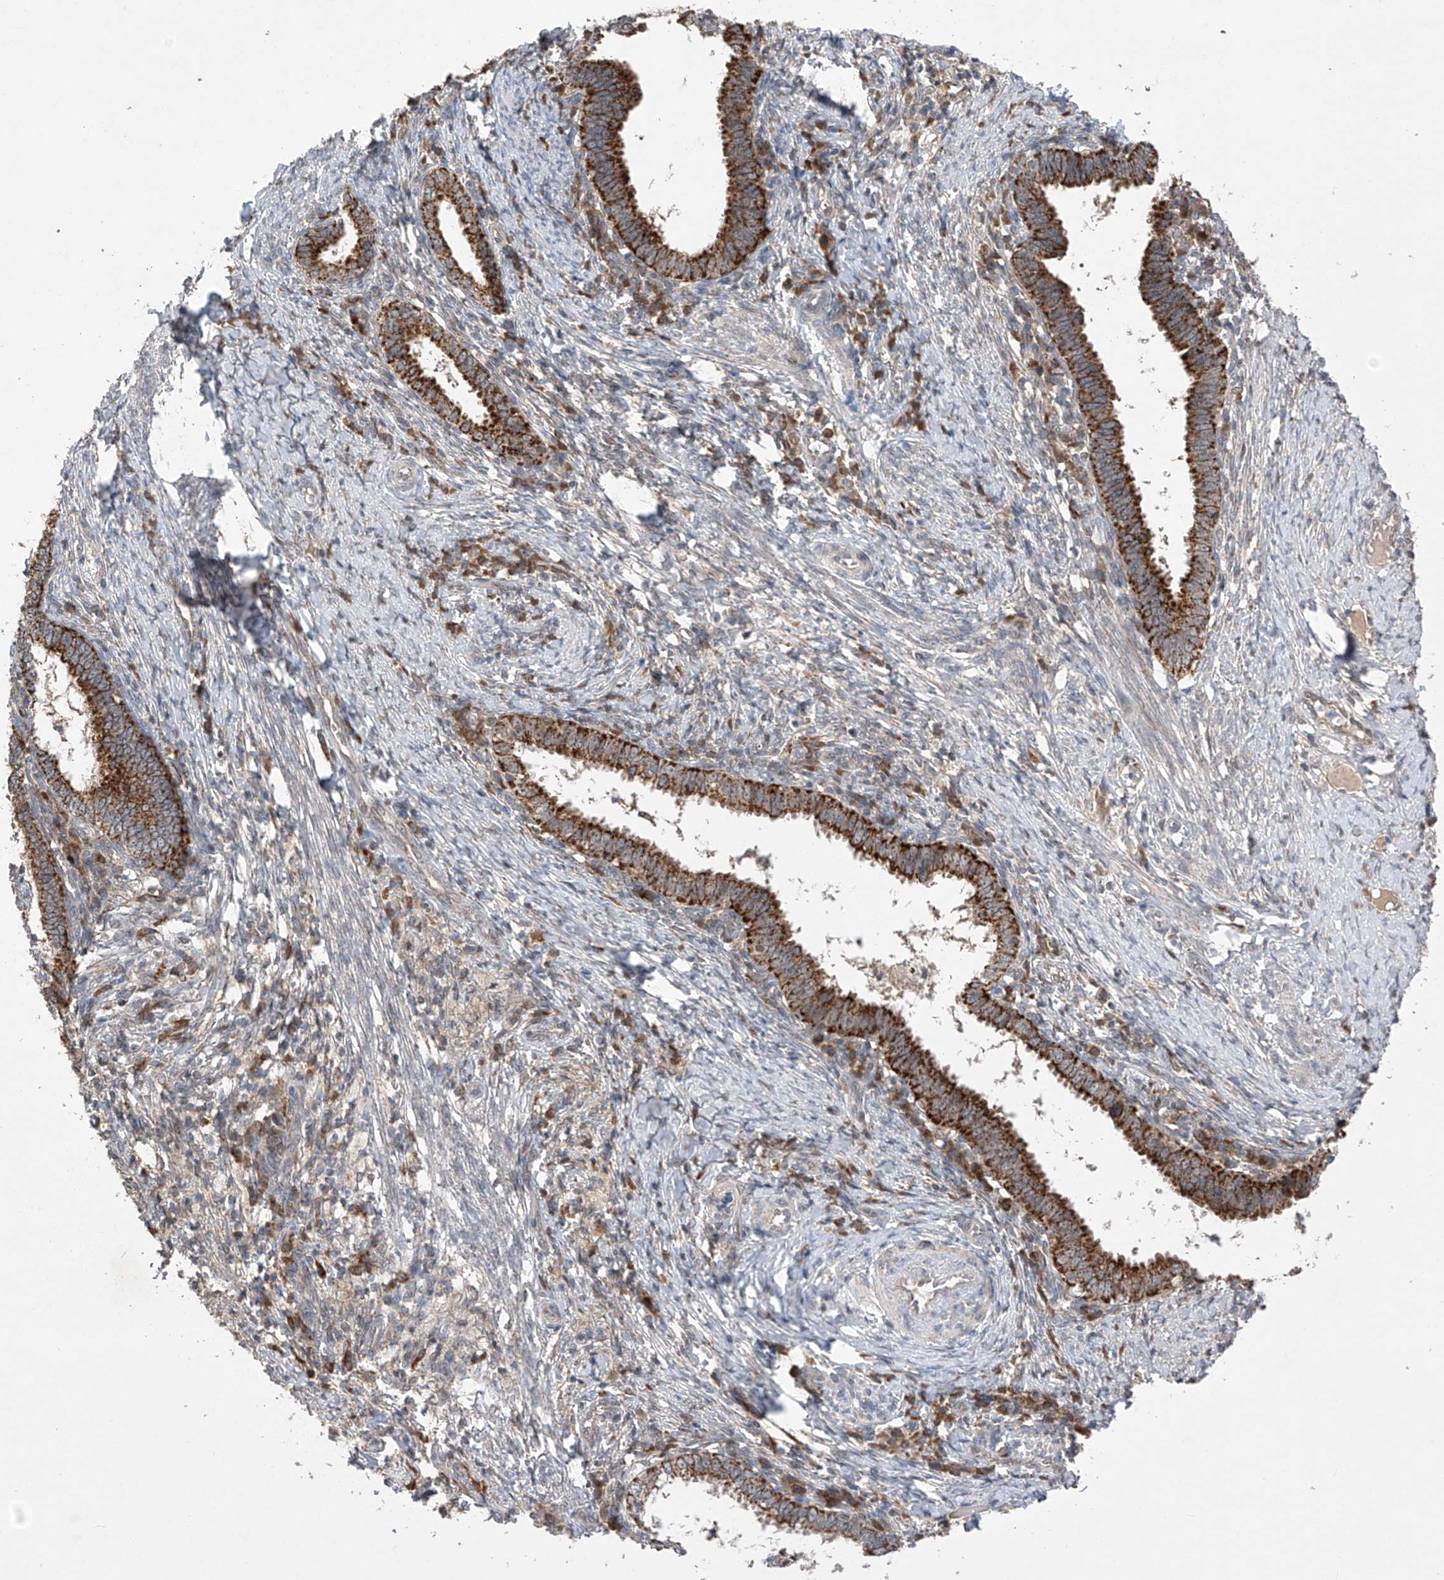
{"staining": {"intensity": "strong", "quantity": ">75%", "location": "cytoplasmic/membranous"}, "tissue": "cervical cancer", "cell_type": "Tumor cells", "image_type": "cancer", "snomed": [{"axis": "morphology", "description": "Adenocarcinoma, NOS"}, {"axis": "topography", "description": "Cervix"}], "caption": "A histopathology image of cervical adenocarcinoma stained for a protein shows strong cytoplasmic/membranous brown staining in tumor cells.", "gene": "SDHAF4", "patient": {"sex": "female", "age": 36}}